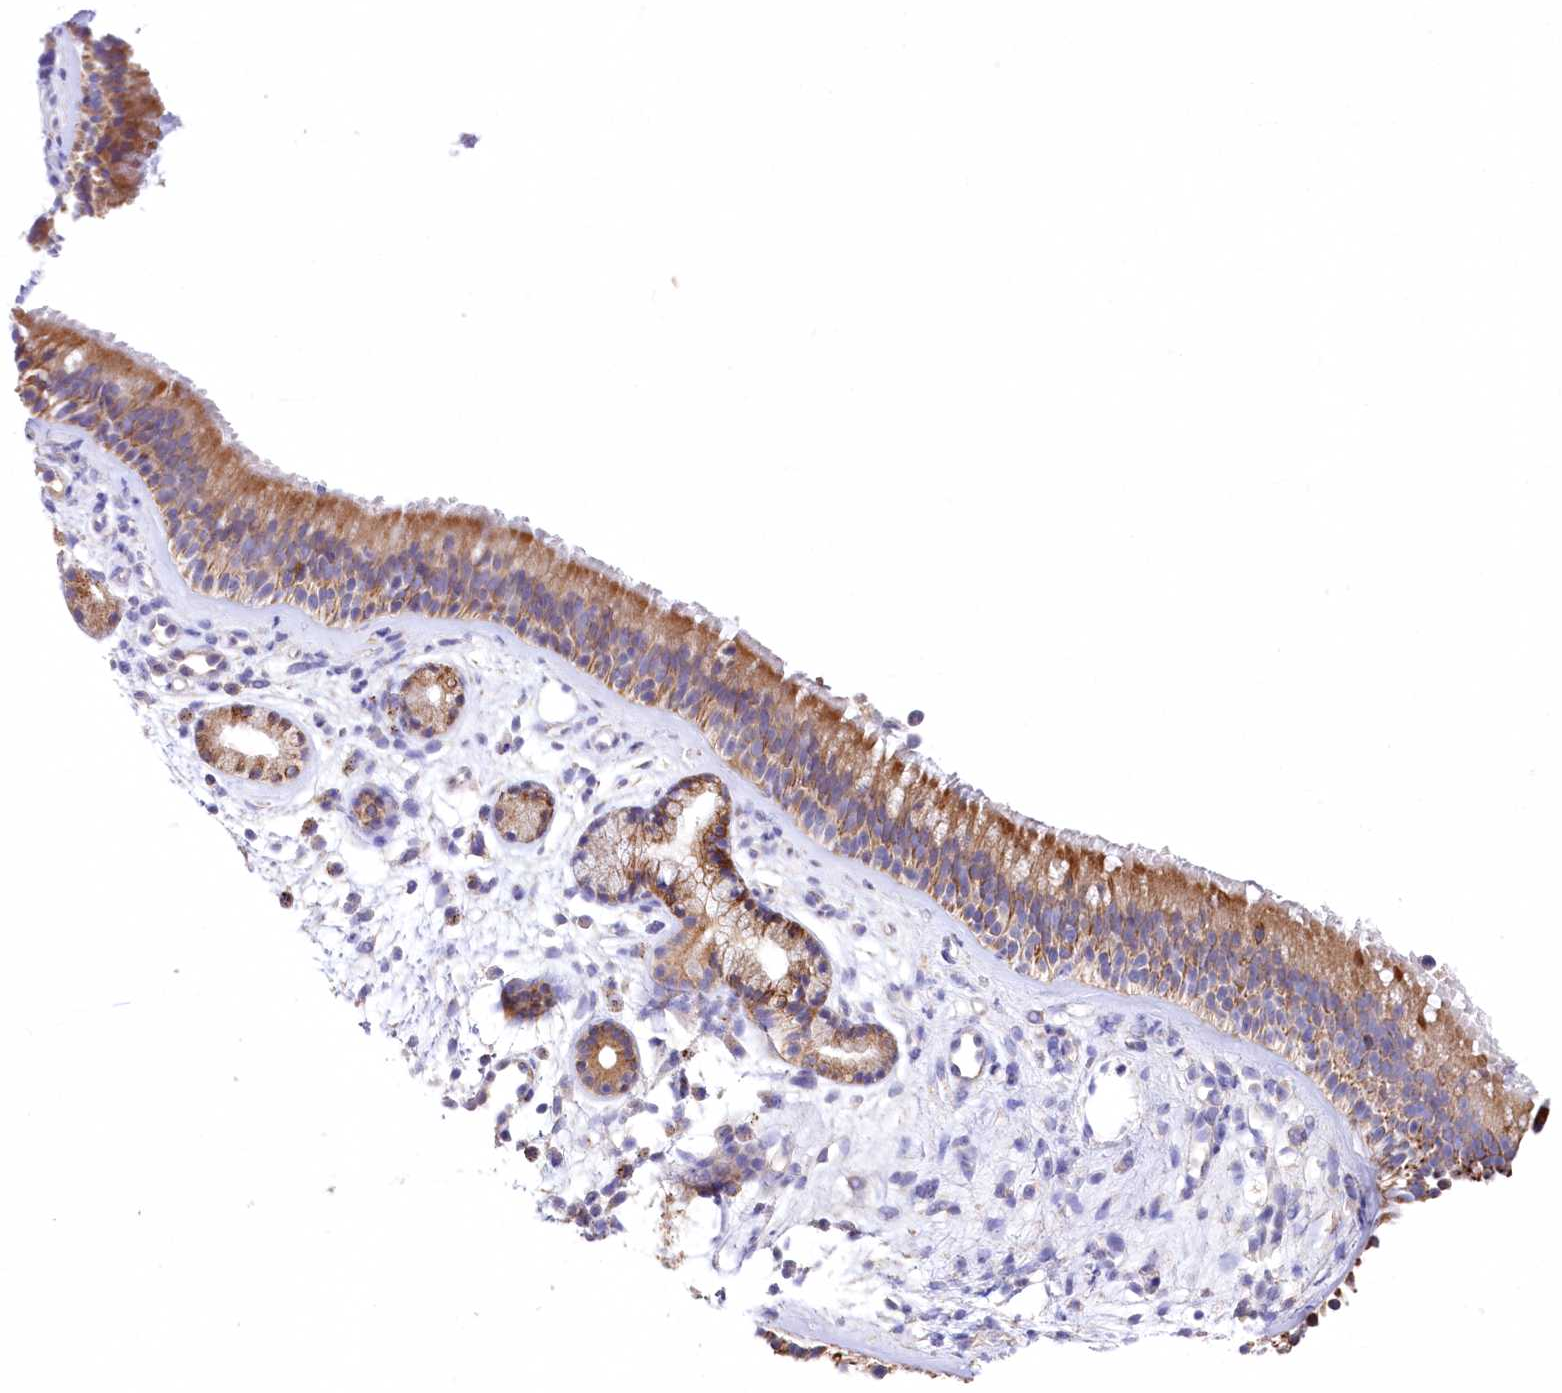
{"staining": {"intensity": "strong", "quantity": ">75%", "location": "cytoplasmic/membranous"}, "tissue": "nasopharynx", "cell_type": "Respiratory epithelial cells", "image_type": "normal", "snomed": [{"axis": "morphology", "description": "Normal tissue, NOS"}, {"axis": "morphology", "description": "Inflammation, NOS"}, {"axis": "morphology", "description": "Malignant melanoma, Metastatic site"}, {"axis": "topography", "description": "Nasopharynx"}], "caption": "Respiratory epithelial cells exhibit high levels of strong cytoplasmic/membranous staining in about >75% of cells in normal nasopharynx.", "gene": "PTER", "patient": {"sex": "male", "age": 70}}